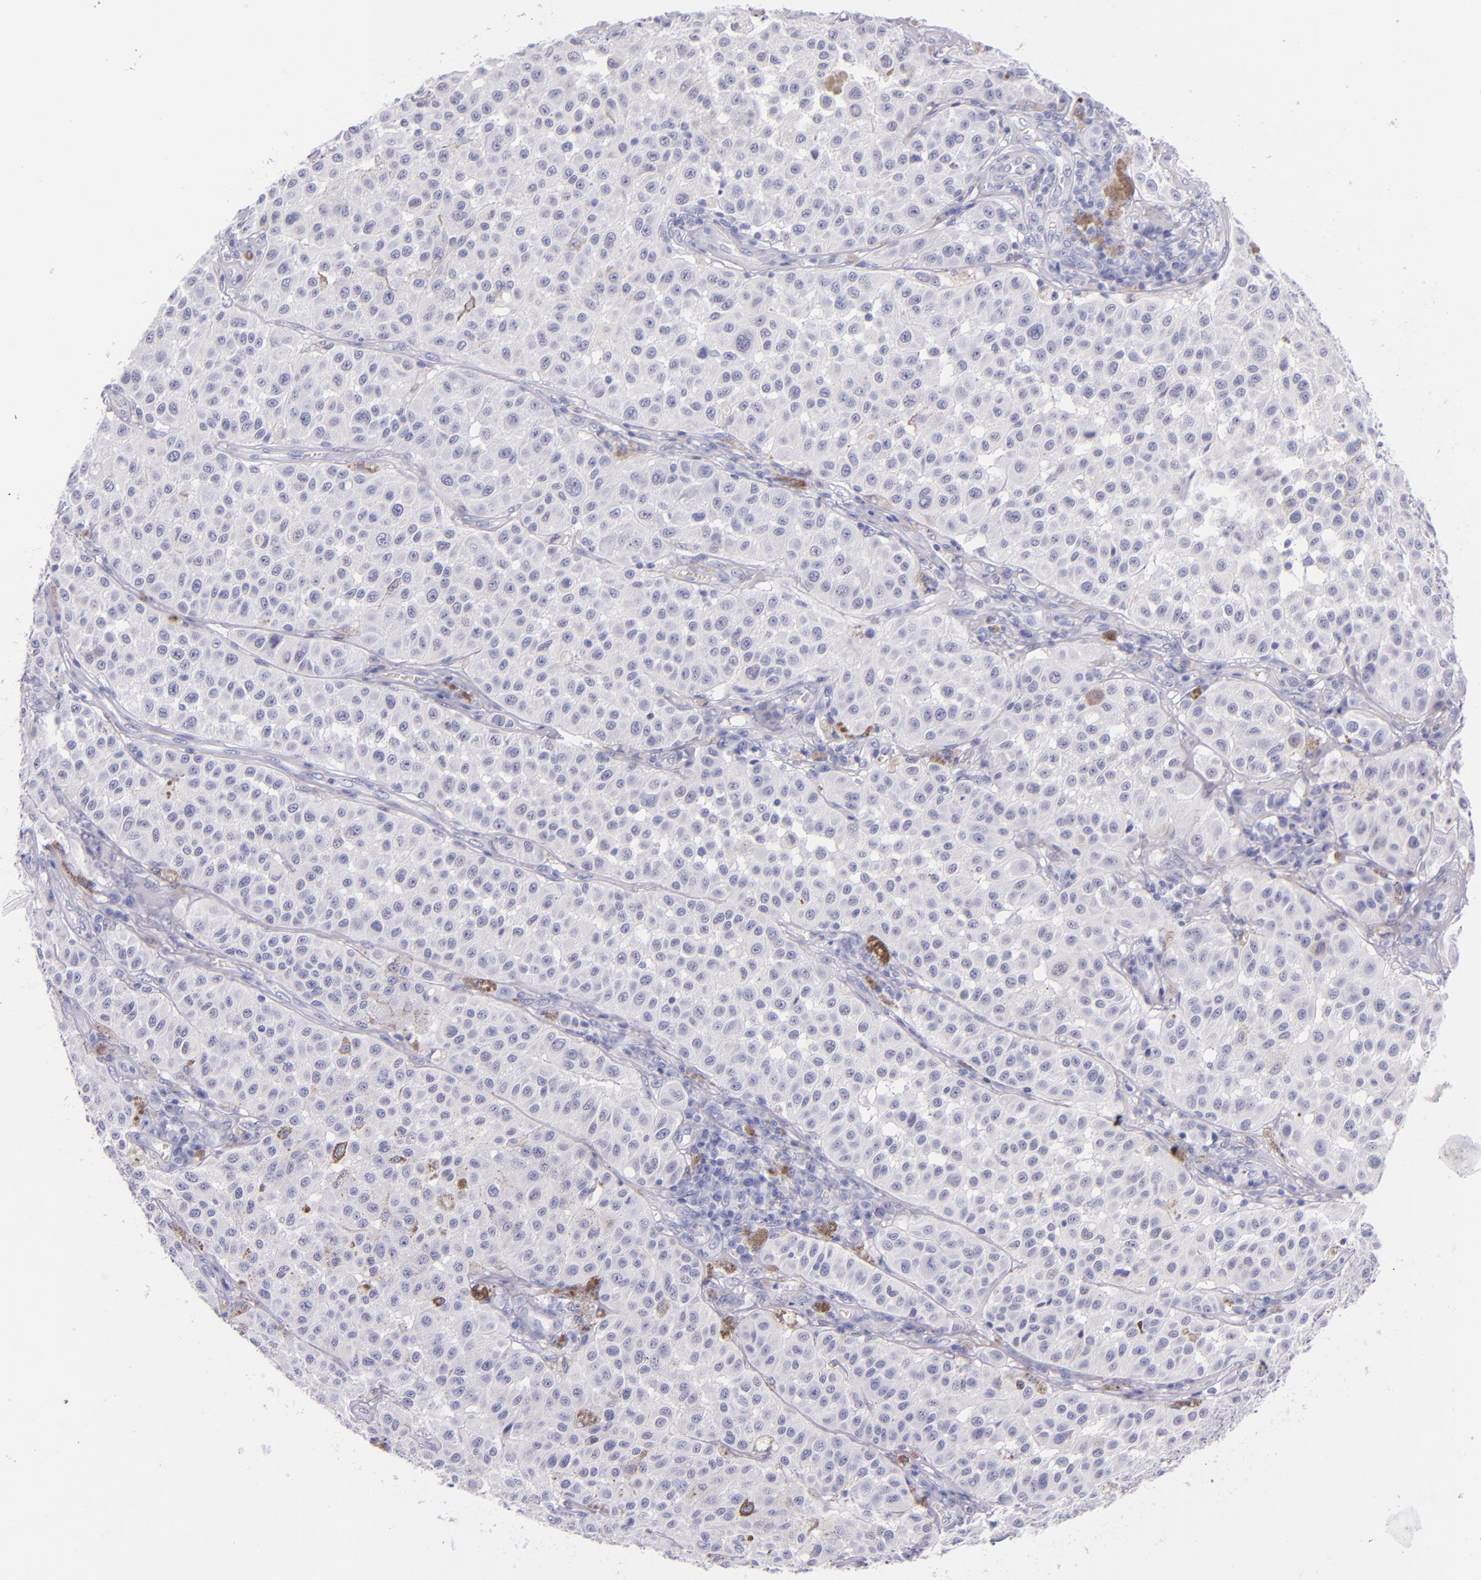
{"staining": {"intensity": "negative", "quantity": "none", "location": "none"}, "tissue": "melanoma", "cell_type": "Tumor cells", "image_type": "cancer", "snomed": [{"axis": "morphology", "description": "Malignant melanoma, NOS"}, {"axis": "topography", "description": "Skin"}], "caption": "Immunohistochemical staining of human malignant melanoma demonstrates no significant staining in tumor cells.", "gene": "SFTPB", "patient": {"sex": "female", "age": 64}}